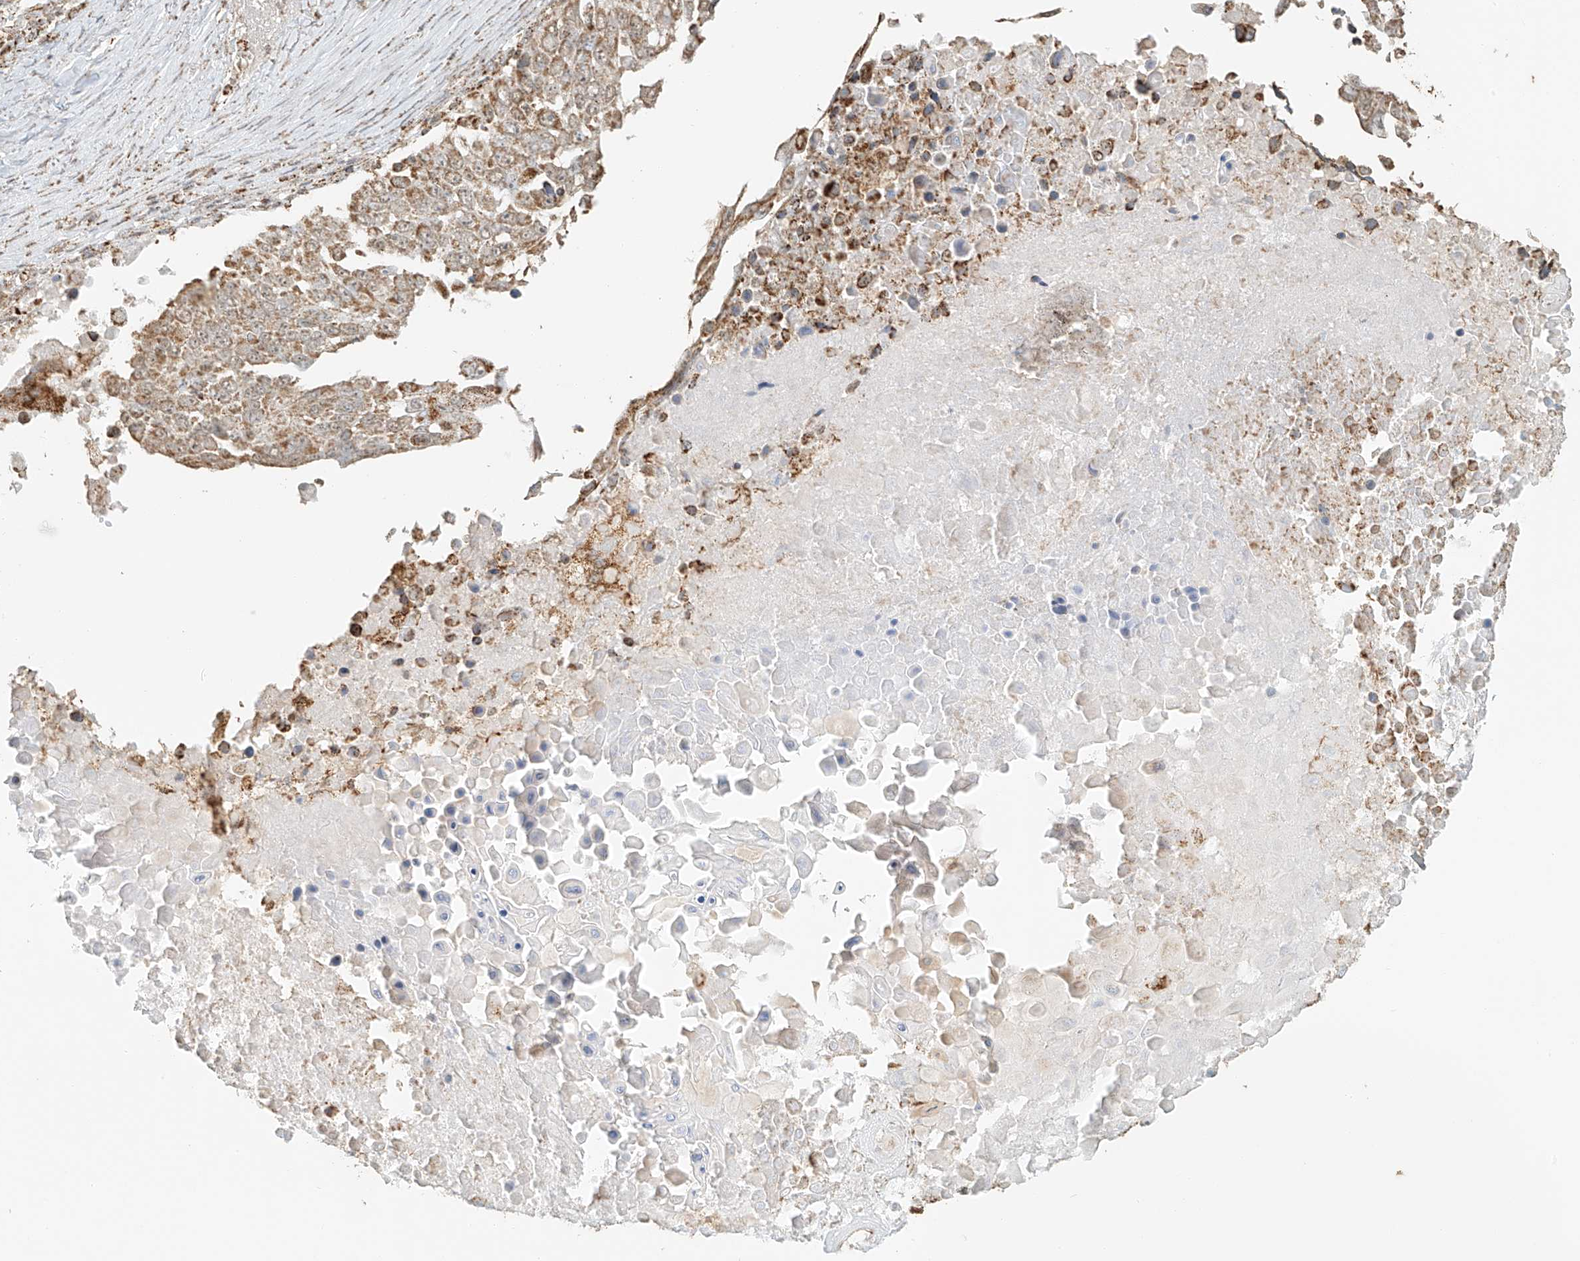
{"staining": {"intensity": "moderate", "quantity": ">75%", "location": "cytoplasmic/membranous"}, "tissue": "lung cancer", "cell_type": "Tumor cells", "image_type": "cancer", "snomed": [{"axis": "morphology", "description": "Squamous cell carcinoma, NOS"}, {"axis": "topography", "description": "Lung"}], "caption": "Human lung cancer stained with a brown dye exhibits moderate cytoplasmic/membranous positive expression in about >75% of tumor cells.", "gene": "MIPEP", "patient": {"sex": "male", "age": 66}}